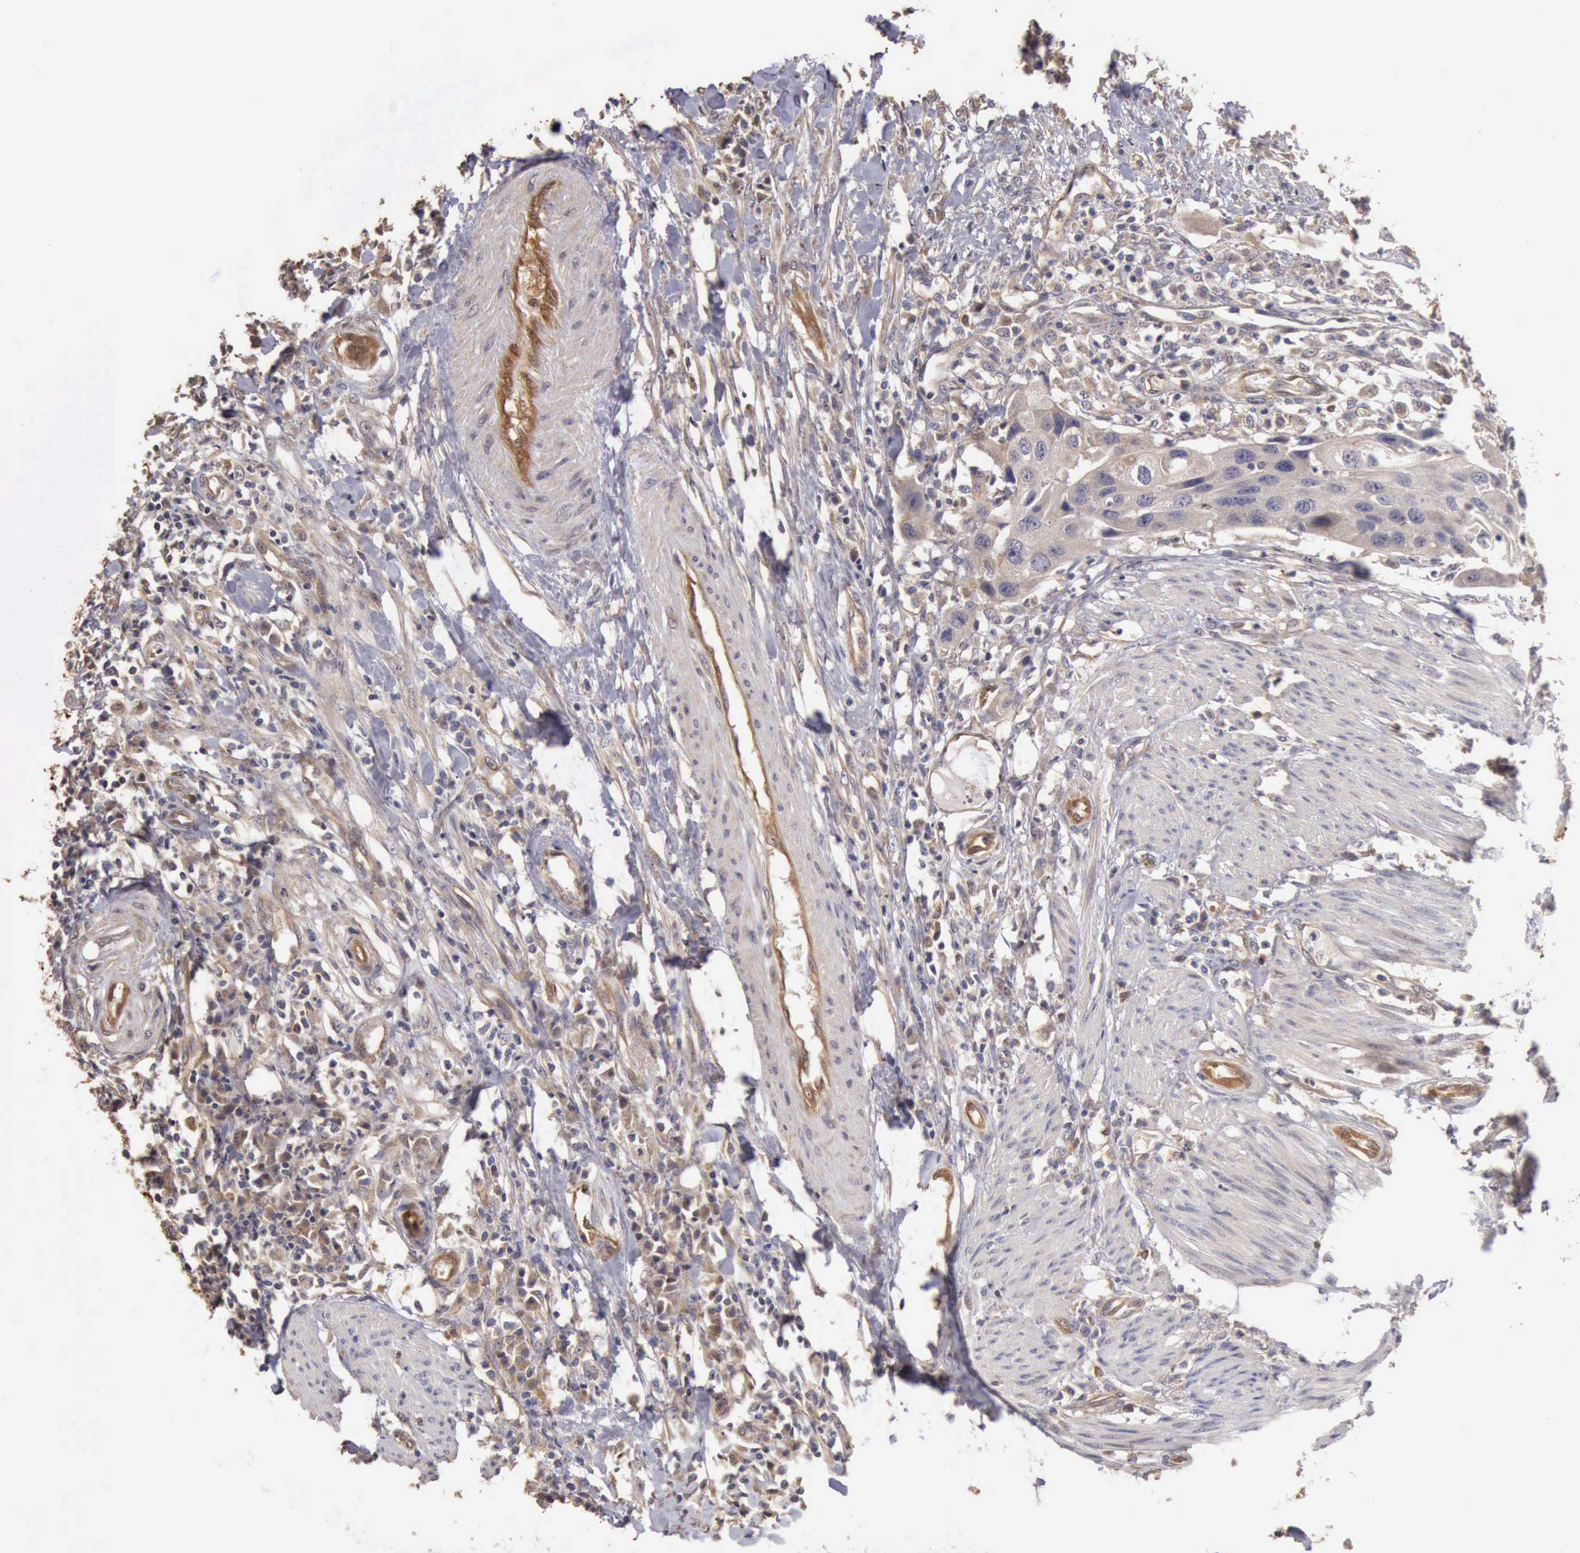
{"staining": {"intensity": "negative", "quantity": "none", "location": "none"}, "tissue": "urothelial cancer", "cell_type": "Tumor cells", "image_type": "cancer", "snomed": [{"axis": "morphology", "description": "Urothelial carcinoma, High grade"}, {"axis": "topography", "description": "Urinary bladder"}], "caption": "Photomicrograph shows no protein expression in tumor cells of urothelial cancer tissue. The staining is performed using DAB brown chromogen with nuclei counter-stained in using hematoxylin.", "gene": "BMX", "patient": {"sex": "male", "age": 55}}